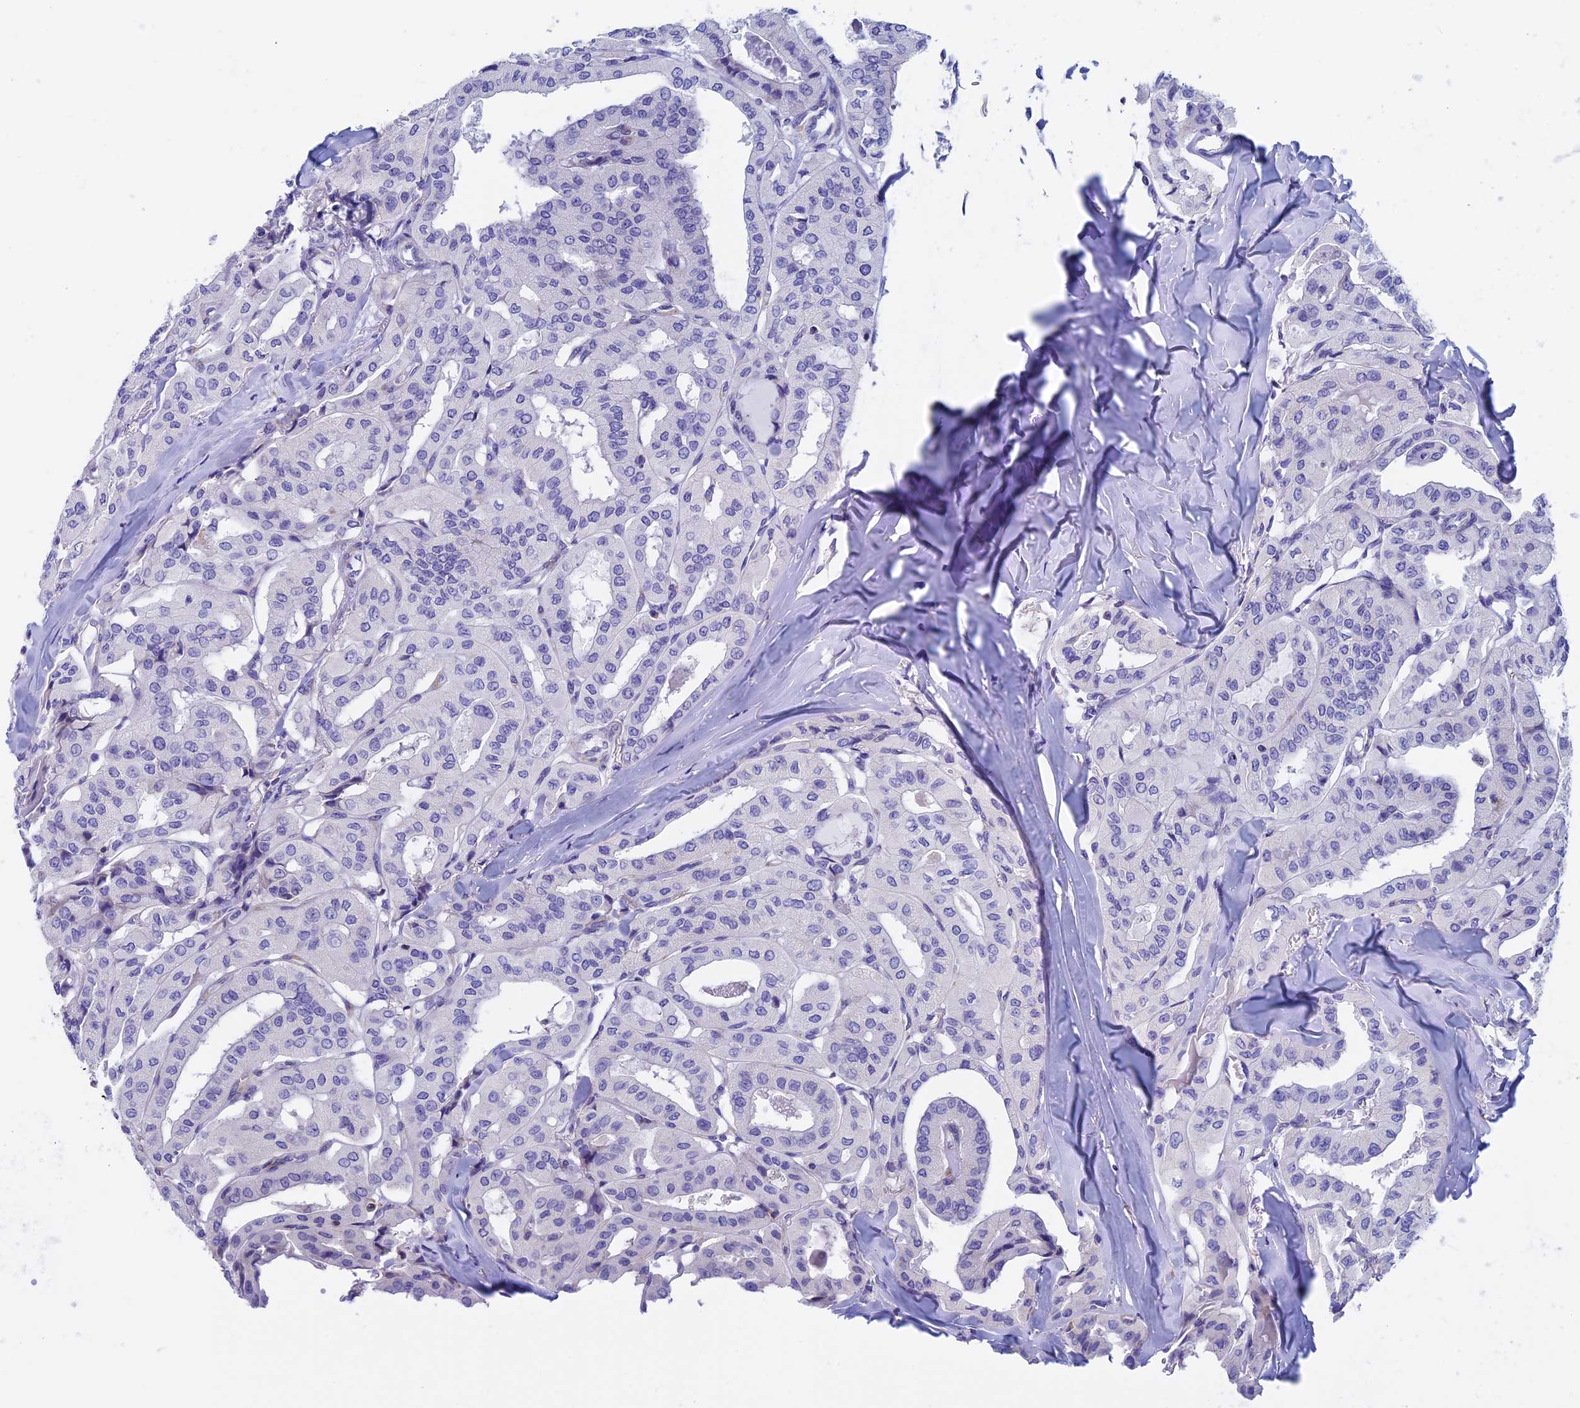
{"staining": {"intensity": "negative", "quantity": "none", "location": "none"}, "tissue": "thyroid cancer", "cell_type": "Tumor cells", "image_type": "cancer", "snomed": [{"axis": "morphology", "description": "Papillary adenocarcinoma, NOS"}, {"axis": "topography", "description": "Thyroid gland"}], "caption": "IHC of thyroid papillary adenocarcinoma shows no expression in tumor cells.", "gene": "SEPTIN1", "patient": {"sex": "female", "age": 59}}